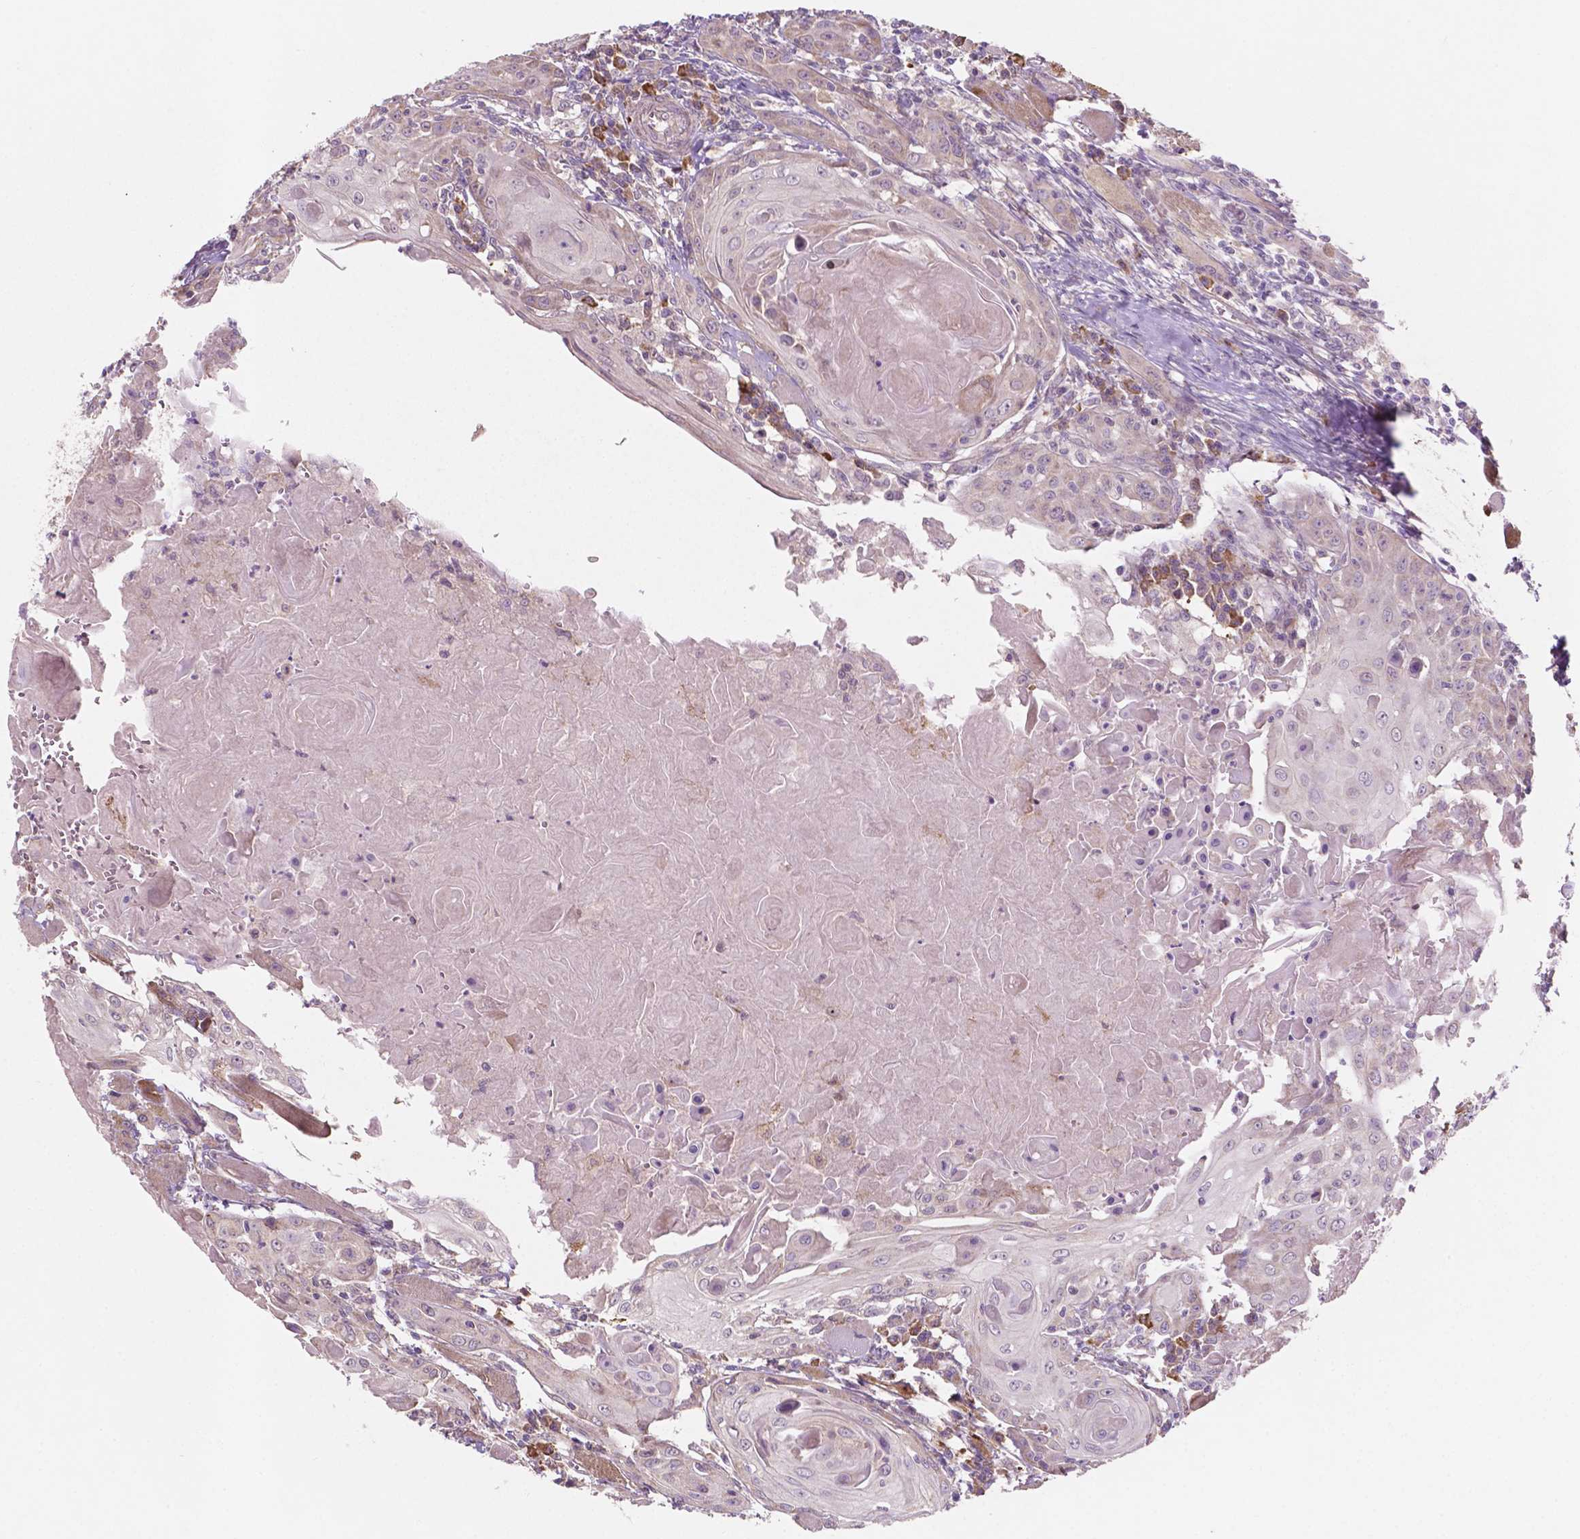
{"staining": {"intensity": "negative", "quantity": "none", "location": "none"}, "tissue": "head and neck cancer", "cell_type": "Tumor cells", "image_type": "cancer", "snomed": [{"axis": "morphology", "description": "Squamous cell carcinoma, NOS"}, {"axis": "topography", "description": "Head-Neck"}], "caption": "Immunohistochemistry image of neoplastic tissue: human head and neck cancer (squamous cell carcinoma) stained with DAB (3,3'-diaminobenzidine) exhibits no significant protein positivity in tumor cells.", "gene": "LRP1B", "patient": {"sex": "female", "age": 80}}